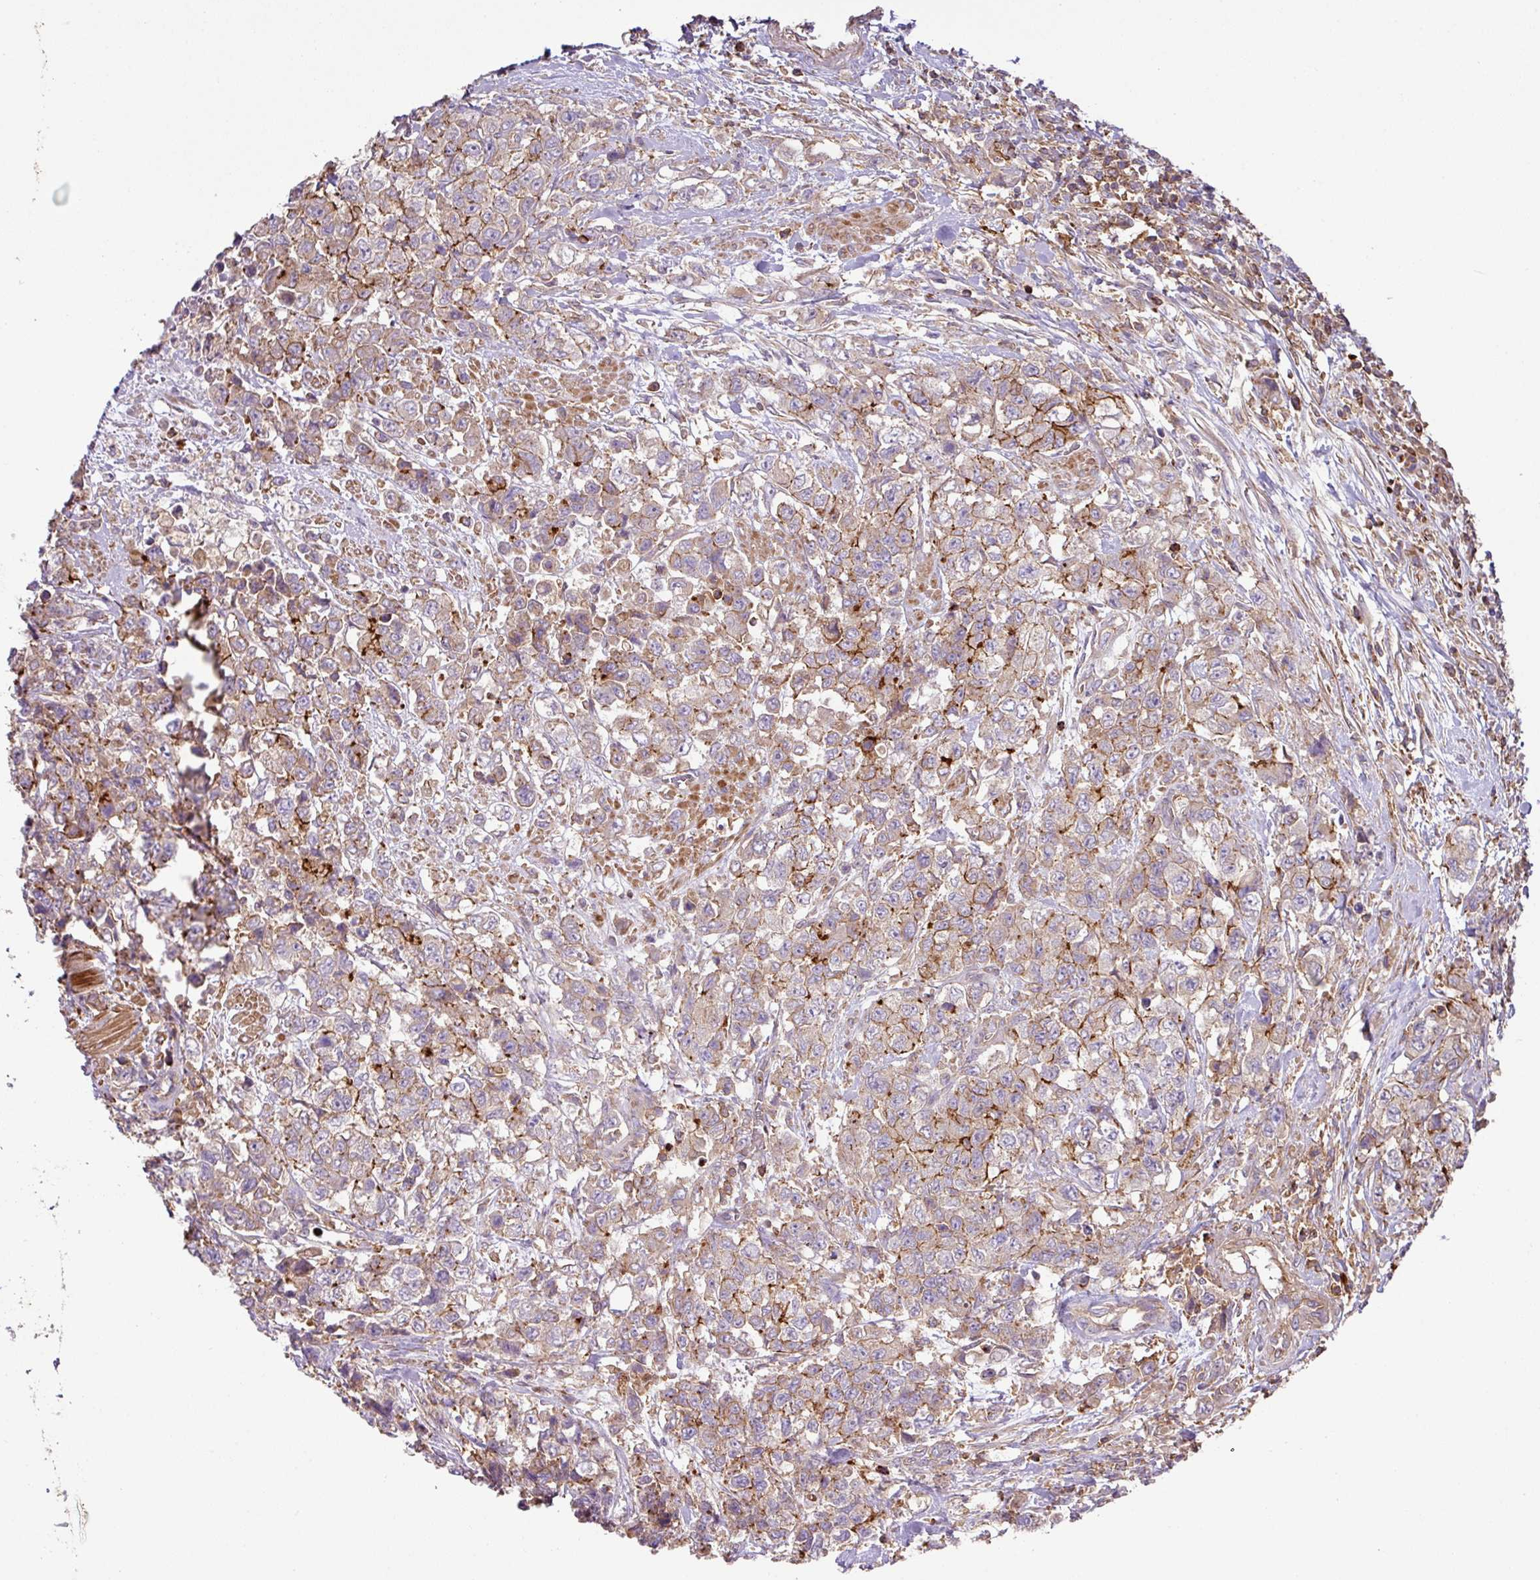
{"staining": {"intensity": "moderate", "quantity": "<25%", "location": "cytoplasmic/membranous"}, "tissue": "urothelial cancer", "cell_type": "Tumor cells", "image_type": "cancer", "snomed": [{"axis": "morphology", "description": "Urothelial carcinoma, High grade"}, {"axis": "topography", "description": "Urinary bladder"}], "caption": "An IHC histopathology image of neoplastic tissue is shown. Protein staining in brown shows moderate cytoplasmic/membranous positivity in urothelial carcinoma (high-grade) within tumor cells.", "gene": "RIC1", "patient": {"sex": "female", "age": 78}}